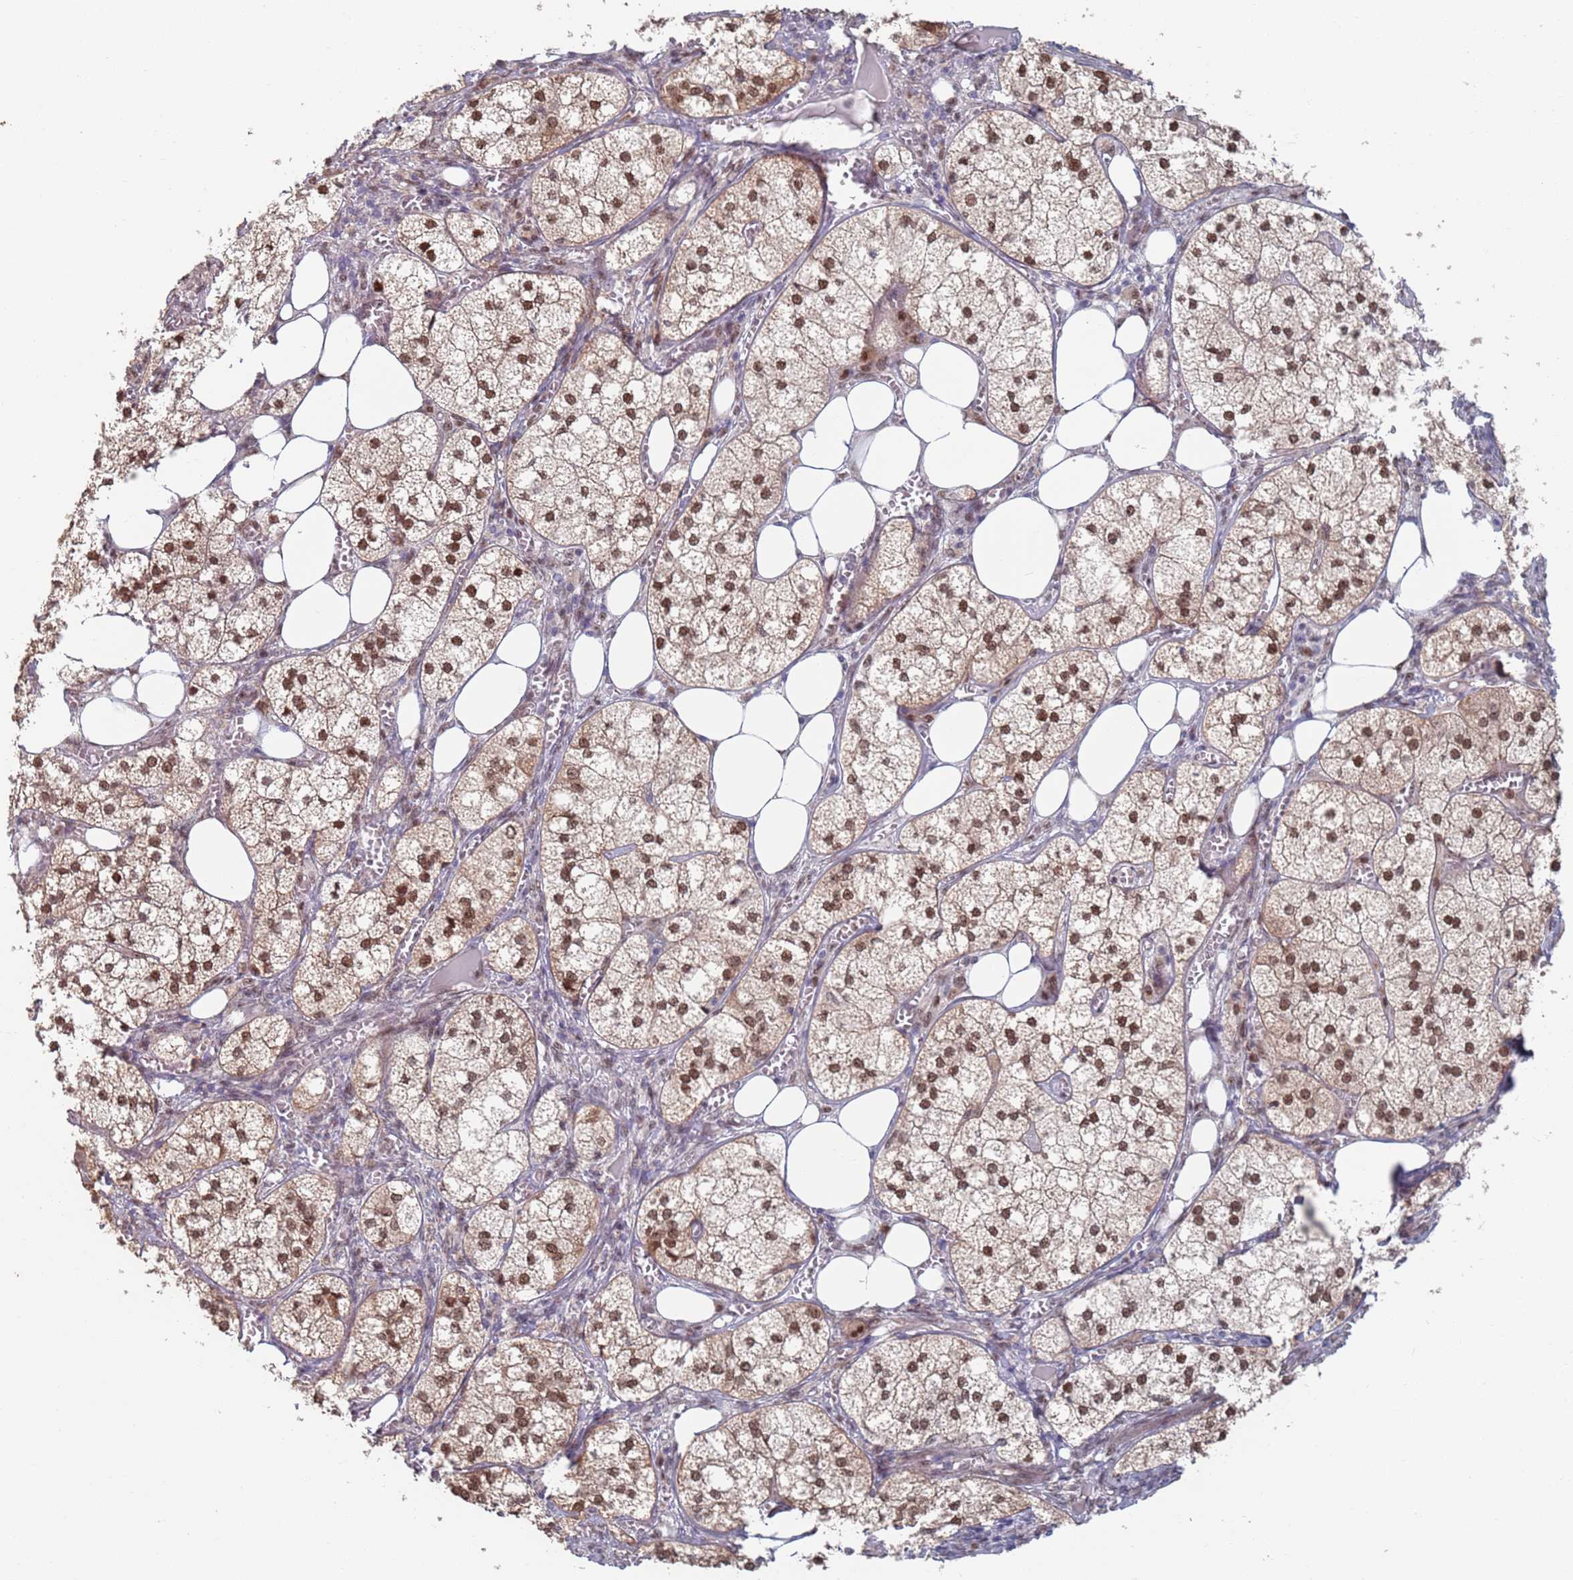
{"staining": {"intensity": "moderate", "quantity": ">75%", "location": "nuclear"}, "tissue": "adrenal gland", "cell_type": "Glandular cells", "image_type": "normal", "snomed": [{"axis": "morphology", "description": "Normal tissue, NOS"}, {"axis": "topography", "description": "Adrenal gland"}], "caption": "IHC photomicrograph of unremarkable adrenal gland stained for a protein (brown), which displays medium levels of moderate nuclear positivity in approximately >75% of glandular cells.", "gene": "RPP25", "patient": {"sex": "female", "age": 61}}